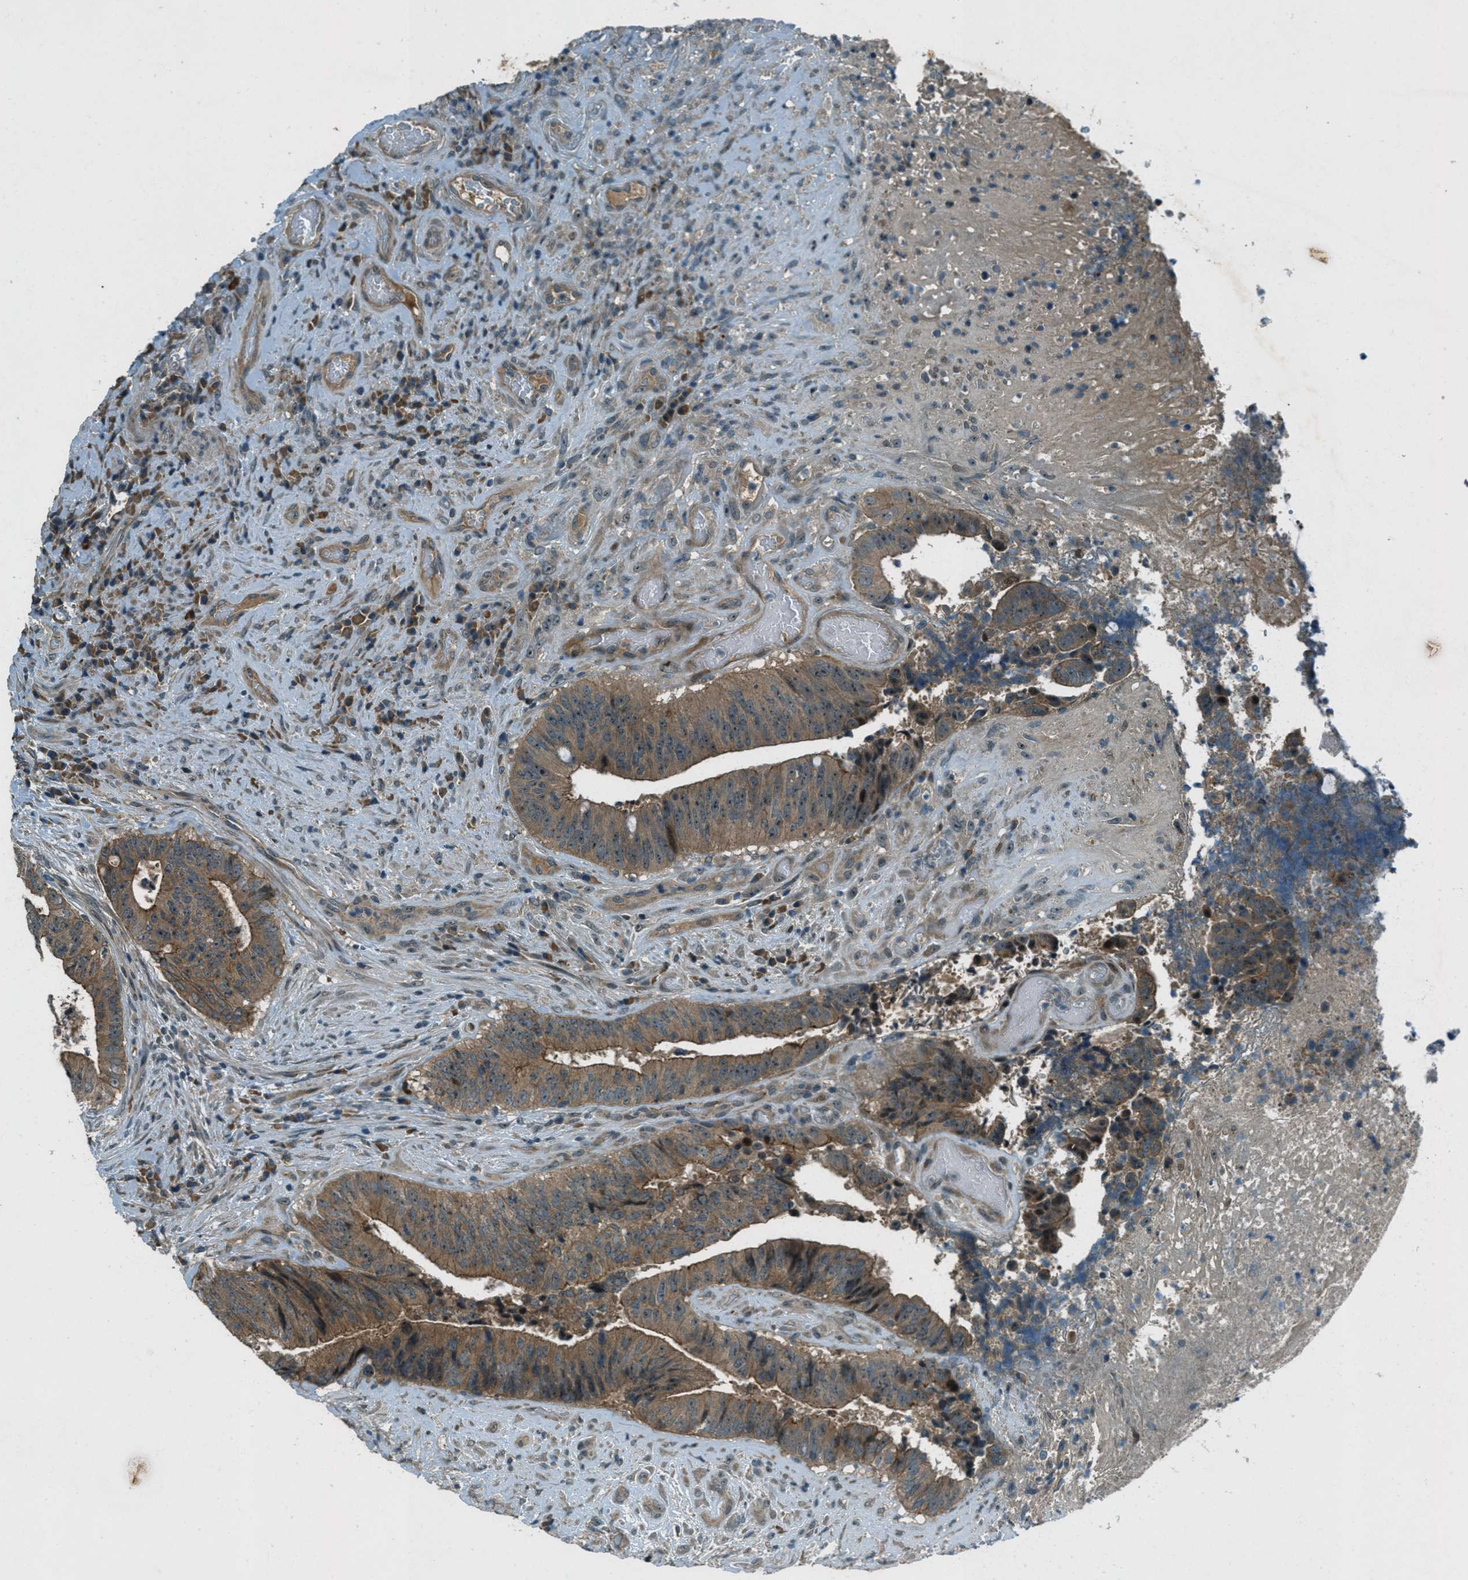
{"staining": {"intensity": "moderate", "quantity": ">75%", "location": "cytoplasmic/membranous,nuclear"}, "tissue": "colorectal cancer", "cell_type": "Tumor cells", "image_type": "cancer", "snomed": [{"axis": "morphology", "description": "Adenocarcinoma, NOS"}, {"axis": "topography", "description": "Rectum"}], "caption": "Tumor cells reveal medium levels of moderate cytoplasmic/membranous and nuclear positivity in approximately >75% of cells in human colorectal cancer. (brown staining indicates protein expression, while blue staining denotes nuclei).", "gene": "STK11", "patient": {"sex": "male", "age": 72}}